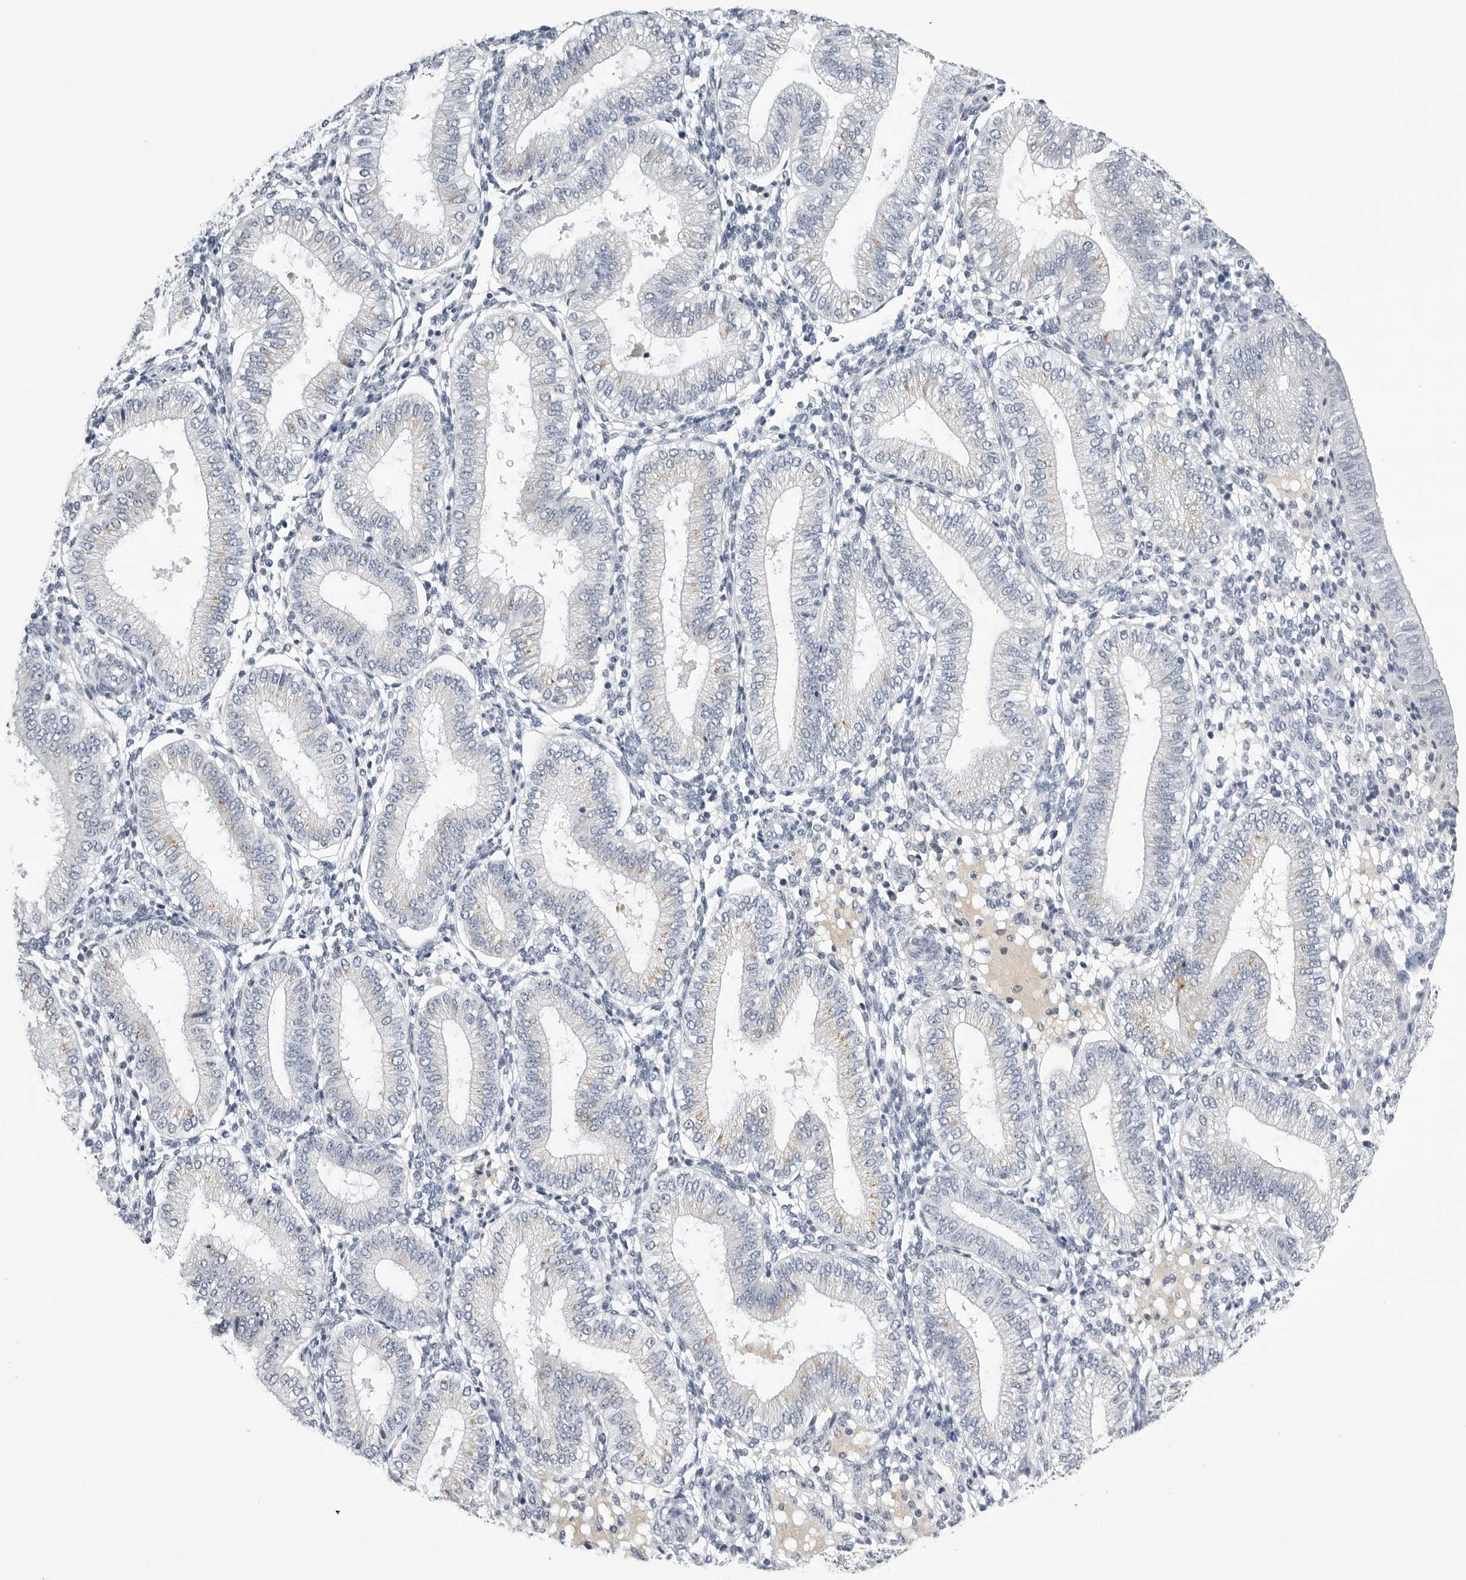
{"staining": {"intensity": "negative", "quantity": "none", "location": "none"}, "tissue": "endometrium", "cell_type": "Cells in endometrial stroma", "image_type": "normal", "snomed": [{"axis": "morphology", "description": "Normal tissue, NOS"}, {"axis": "topography", "description": "Endometrium"}], "caption": "Photomicrograph shows no protein expression in cells in endometrial stroma of benign endometrium. (DAB (3,3'-diaminobenzidine) immunohistochemistry with hematoxylin counter stain).", "gene": "ZNF502", "patient": {"sex": "female", "age": 39}}